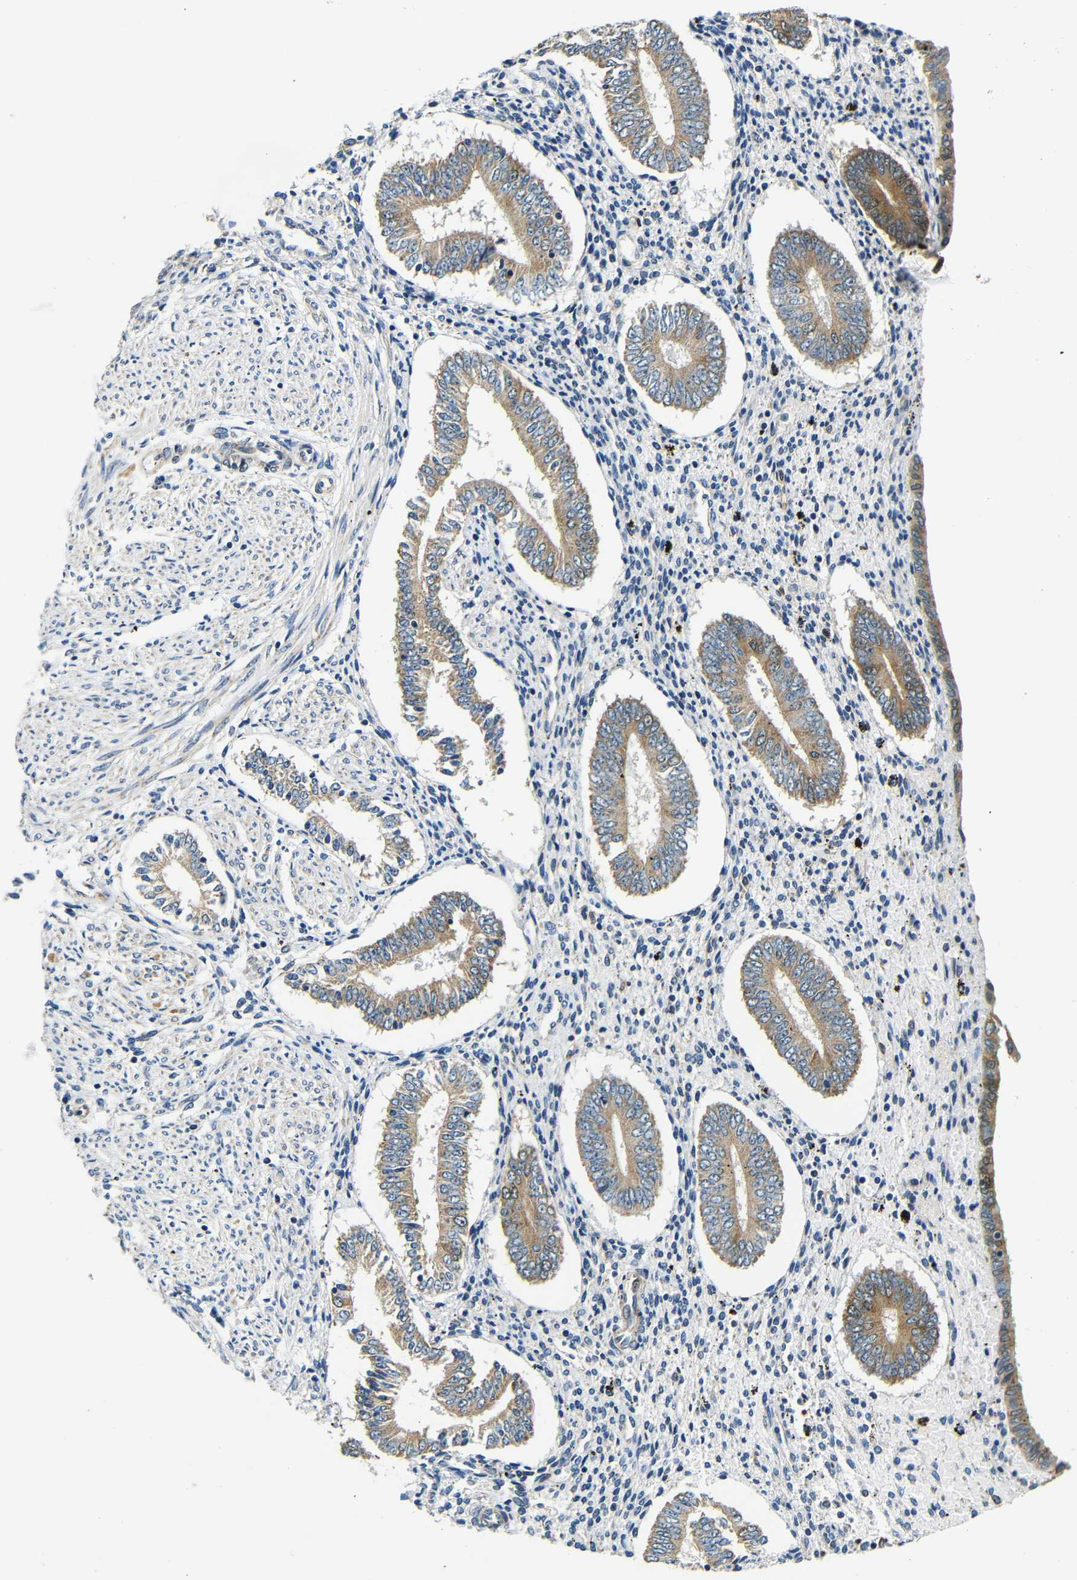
{"staining": {"intensity": "weak", "quantity": "25%-75%", "location": "cytoplasmic/membranous"}, "tissue": "endometrium", "cell_type": "Cells in endometrial stroma", "image_type": "normal", "snomed": [{"axis": "morphology", "description": "Normal tissue, NOS"}, {"axis": "topography", "description": "Endometrium"}], "caption": "Immunohistochemistry (IHC) staining of normal endometrium, which displays low levels of weak cytoplasmic/membranous expression in about 25%-75% of cells in endometrial stroma indicating weak cytoplasmic/membranous protein expression. The staining was performed using DAB (brown) for protein detection and nuclei were counterstained in hematoxylin (blue).", "gene": "VAPB", "patient": {"sex": "female", "age": 42}}